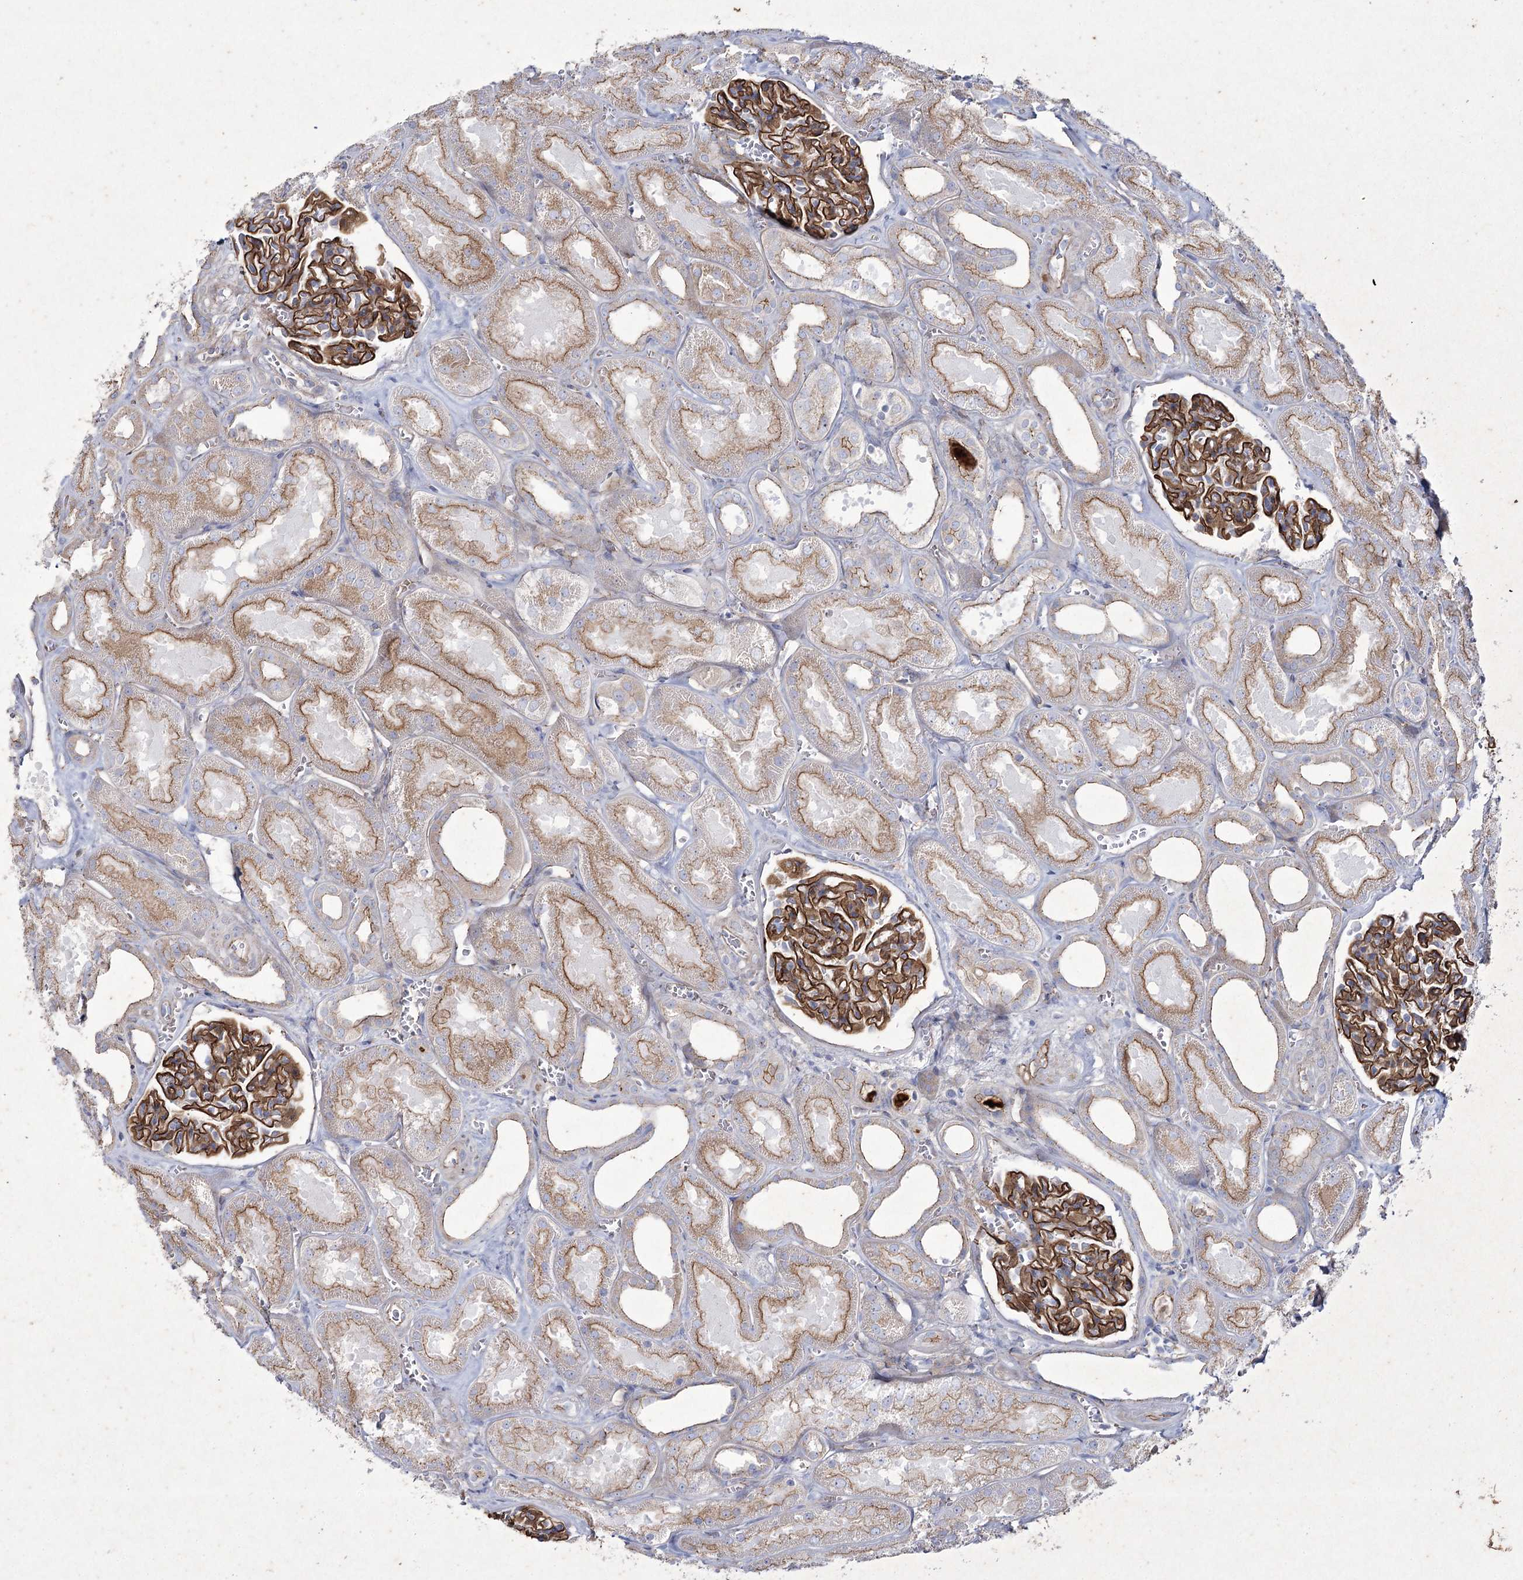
{"staining": {"intensity": "moderate", "quantity": ">75%", "location": "cytoplasmic/membranous"}, "tissue": "kidney", "cell_type": "Cells in glomeruli", "image_type": "normal", "snomed": [{"axis": "morphology", "description": "Normal tissue, NOS"}, {"axis": "morphology", "description": "Adenocarcinoma, NOS"}, {"axis": "topography", "description": "Kidney"}], "caption": "Immunohistochemistry (DAB) staining of normal kidney displays moderate cytoplasmic/membranous protein expression in approximately >75% of cells in glomeruli. The protein is shown in brown color, while the nuclei are stained blue.", "gene": "LDLRAD3", "patient": {"sex": "female", "age": 68}}